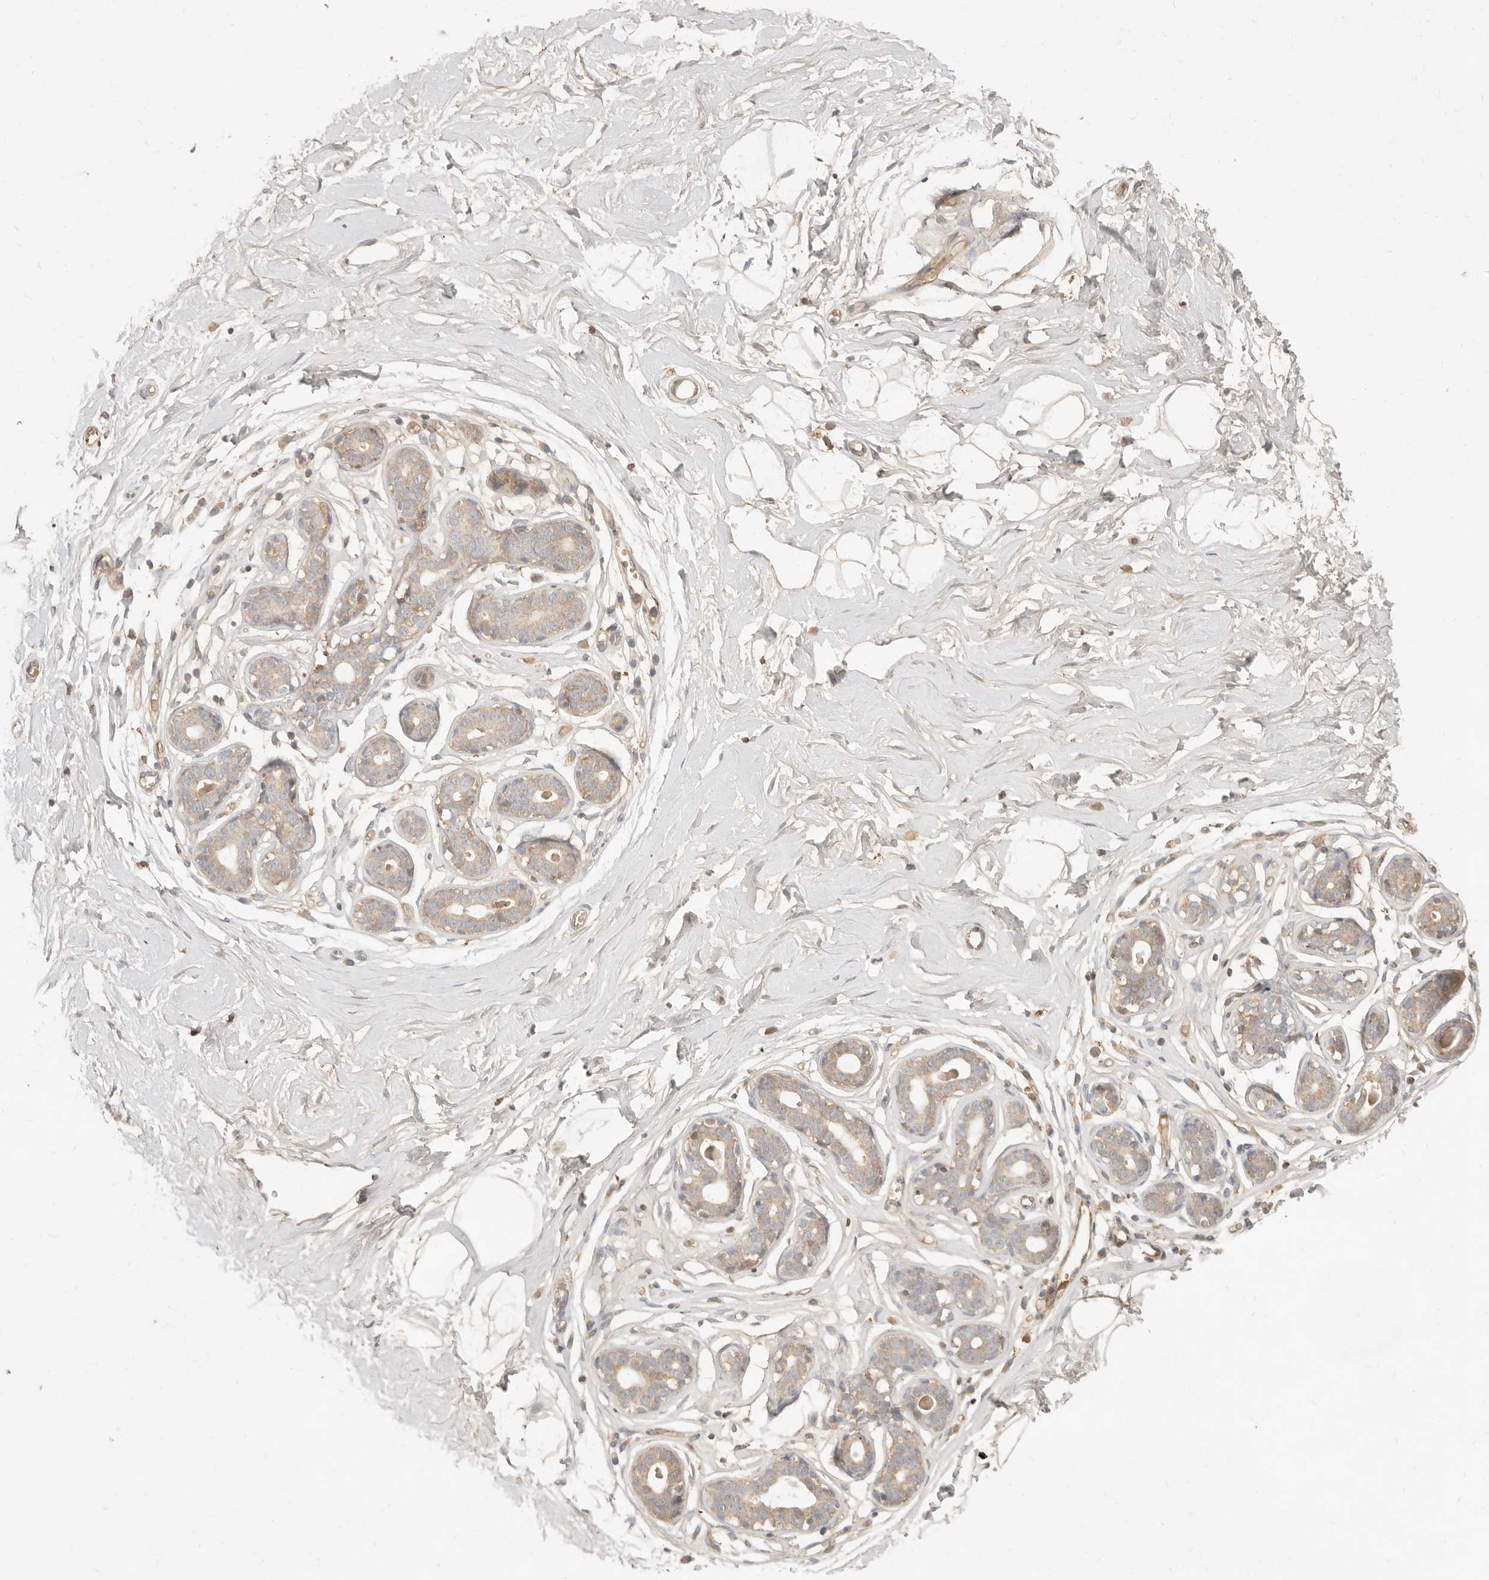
{"staining": {"intensity": "weak", "quantity": ">75%", "location": "cytoplasmic/membranous"}, "tissue": "breast", "cell_type": "Adipocytes", "image_type": "normal", "snomed": [{"axis": "morphology", "description": "Normal tissue, NOS"}, {"axis": "morphology", "description": "Adenoma, NOS"}, {"axis": "topography", "description": "Breast"}], "caption": "The histopathology image displays a brown stain indicating the presence of a protein in the cytoplasmic/membranous of adipocytes in breast. (Brightfield microscopy of DAB IHC at high magnification).", "gene": "NECAP2", "patient": {"sex": "female", "age": 23}}